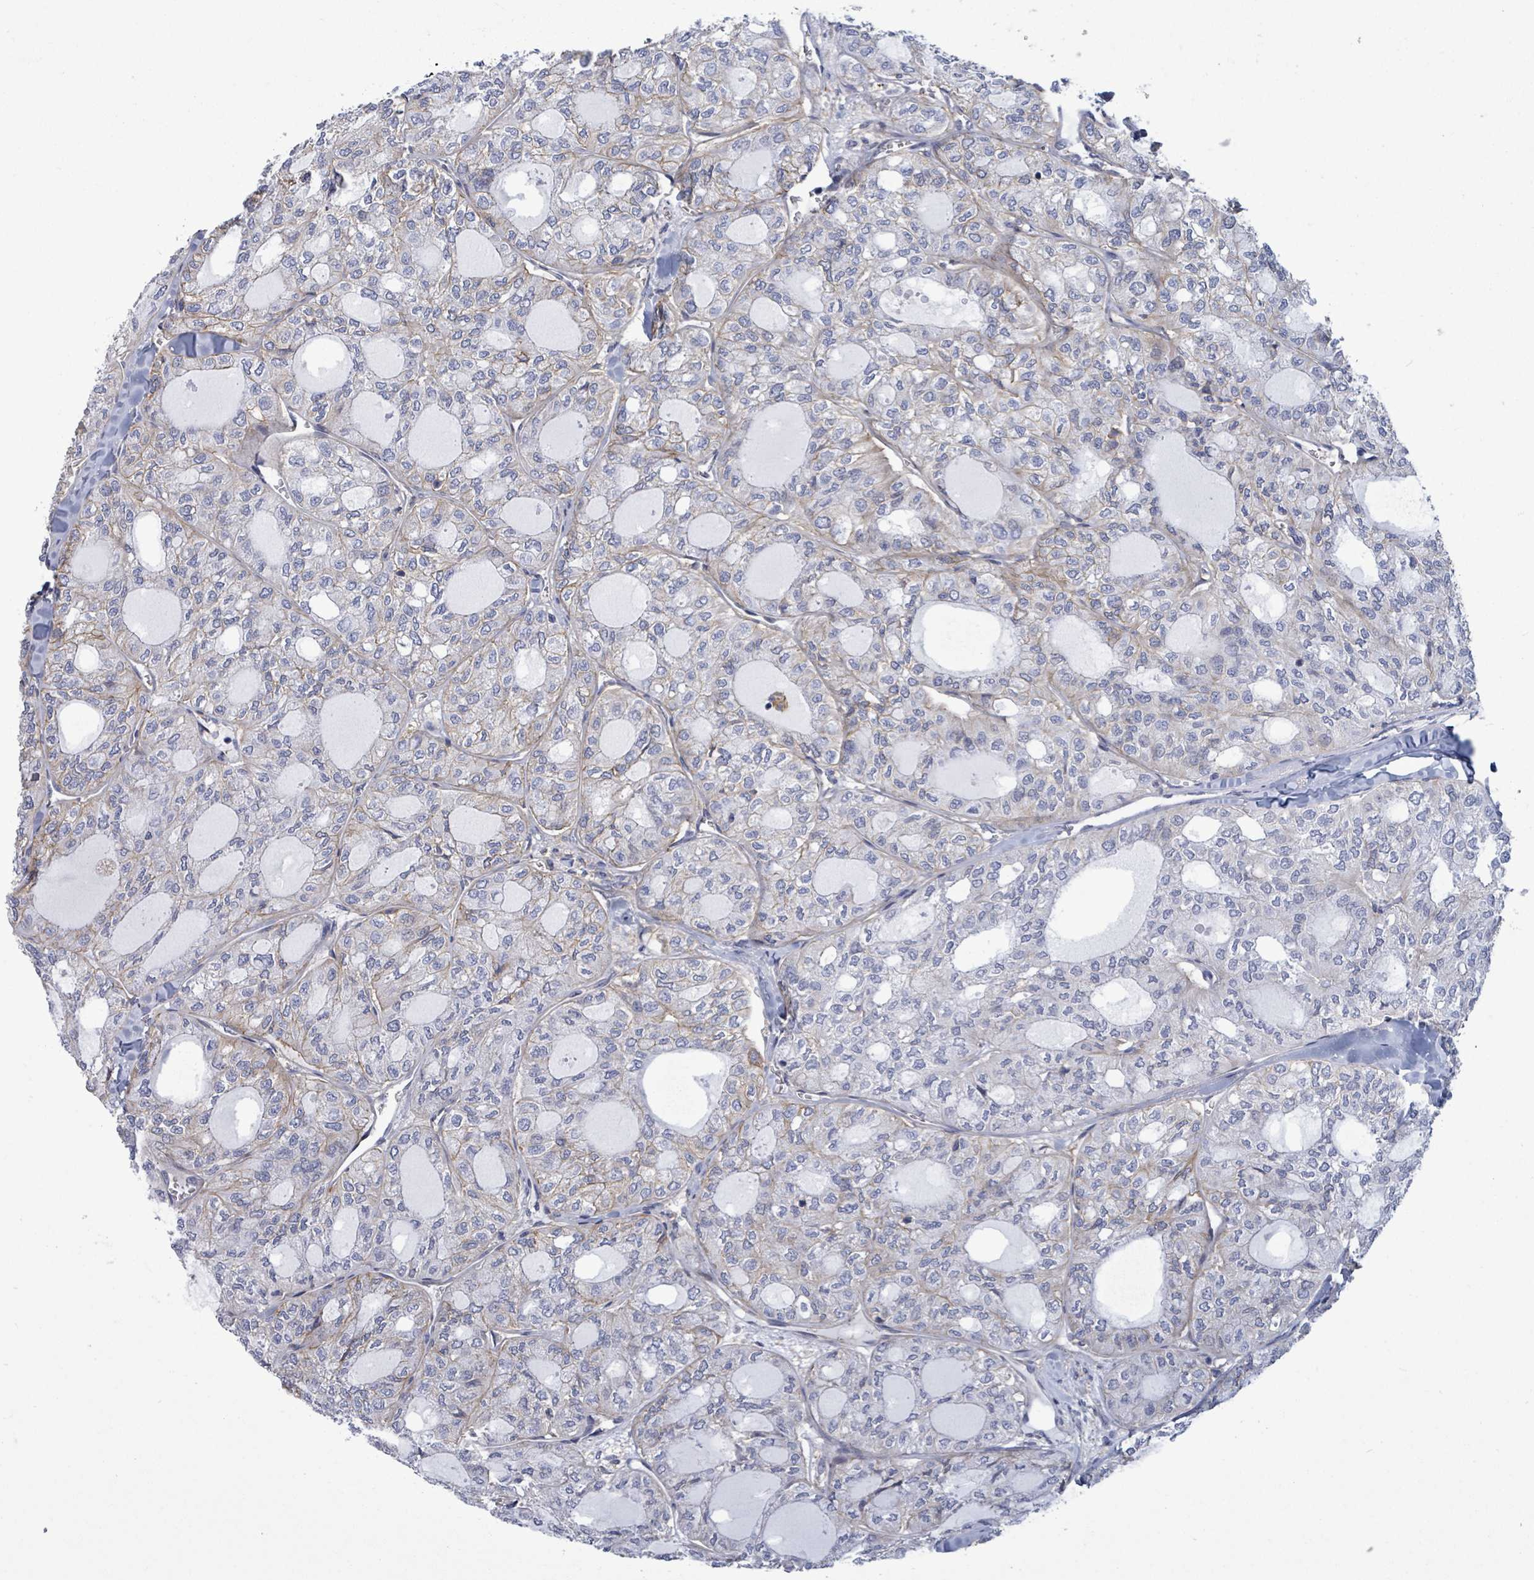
{"staining": {"intensity": "weak", "quantity": "<25%", "location": "cytoplasmic/membranous"}, "tissue": "thyroid cancer", "cell_type": "Tumor cells", "image_type": "cancer", "snomed": [{"axis": "morphology", "description": "Follicular adenoma carcinoma, NOS"}, {"axis": "topography", "description": "Thyroid gland"}], "caption": "Human thyroid follicular adenoma carcinoma stained for a protein using immunohistochemistry displays no positivity in tumor cells.", "gene": "BSG", "patient": {"sex": "male", "age": 75}}